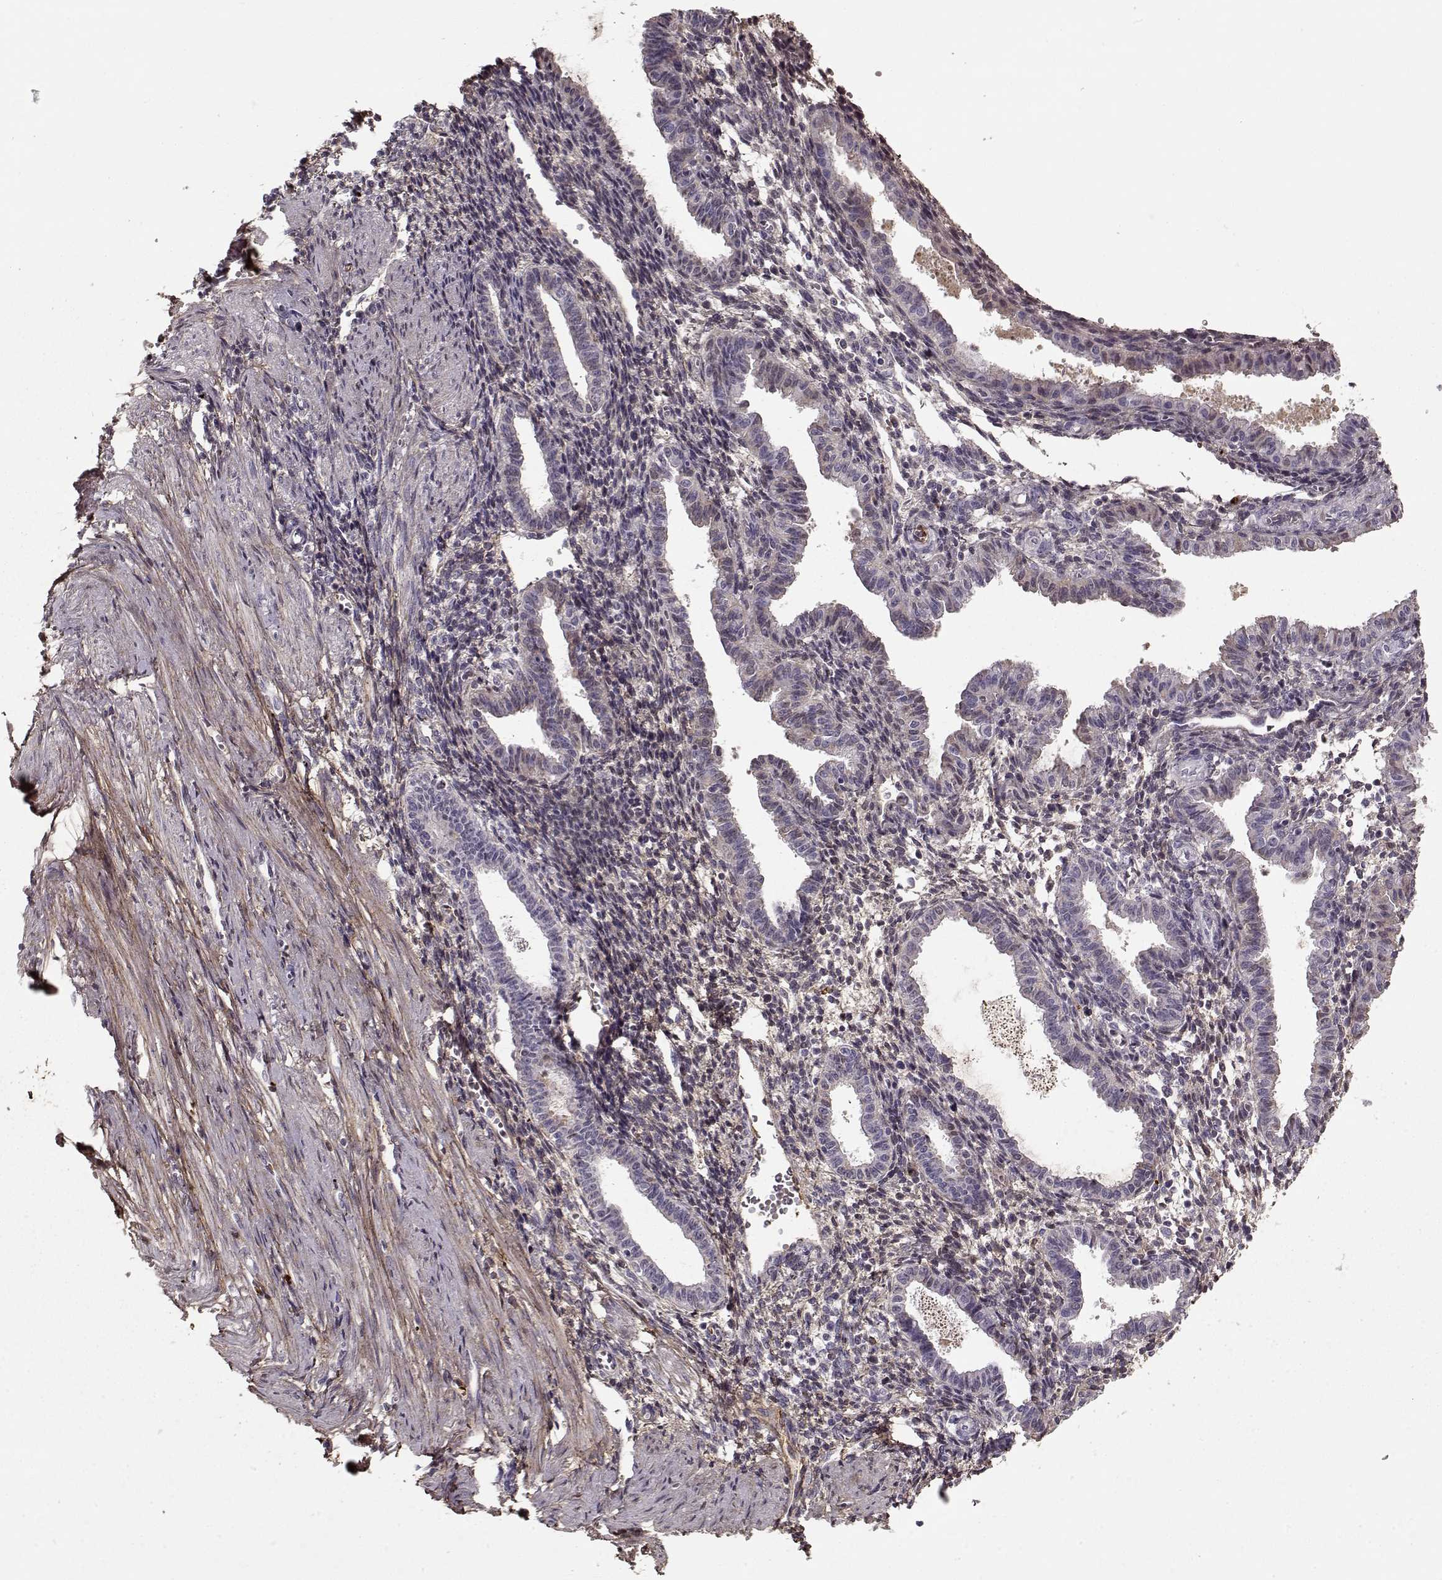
{"staining": {"intensity": "weak", "quantity": "<25%", "location": "cytoplasmic/membranous"}, "tissue": "endometrium", "cell_type": "Cells in endometrial stroma", "image_type": "normal", "snomed": [{"axis": "morphology", "description": "Normal tissue, NOS"}, {"axis": "topography", "description": "Endometrium"}], "caption": "This is a micrograph of immunohistochemistry (IHC) staining of unremarkable endometrium, which shows no positivity in cells in endometrial stroma.", "gene": "LUM", "patient": {"sex": "female", "age": 37}}